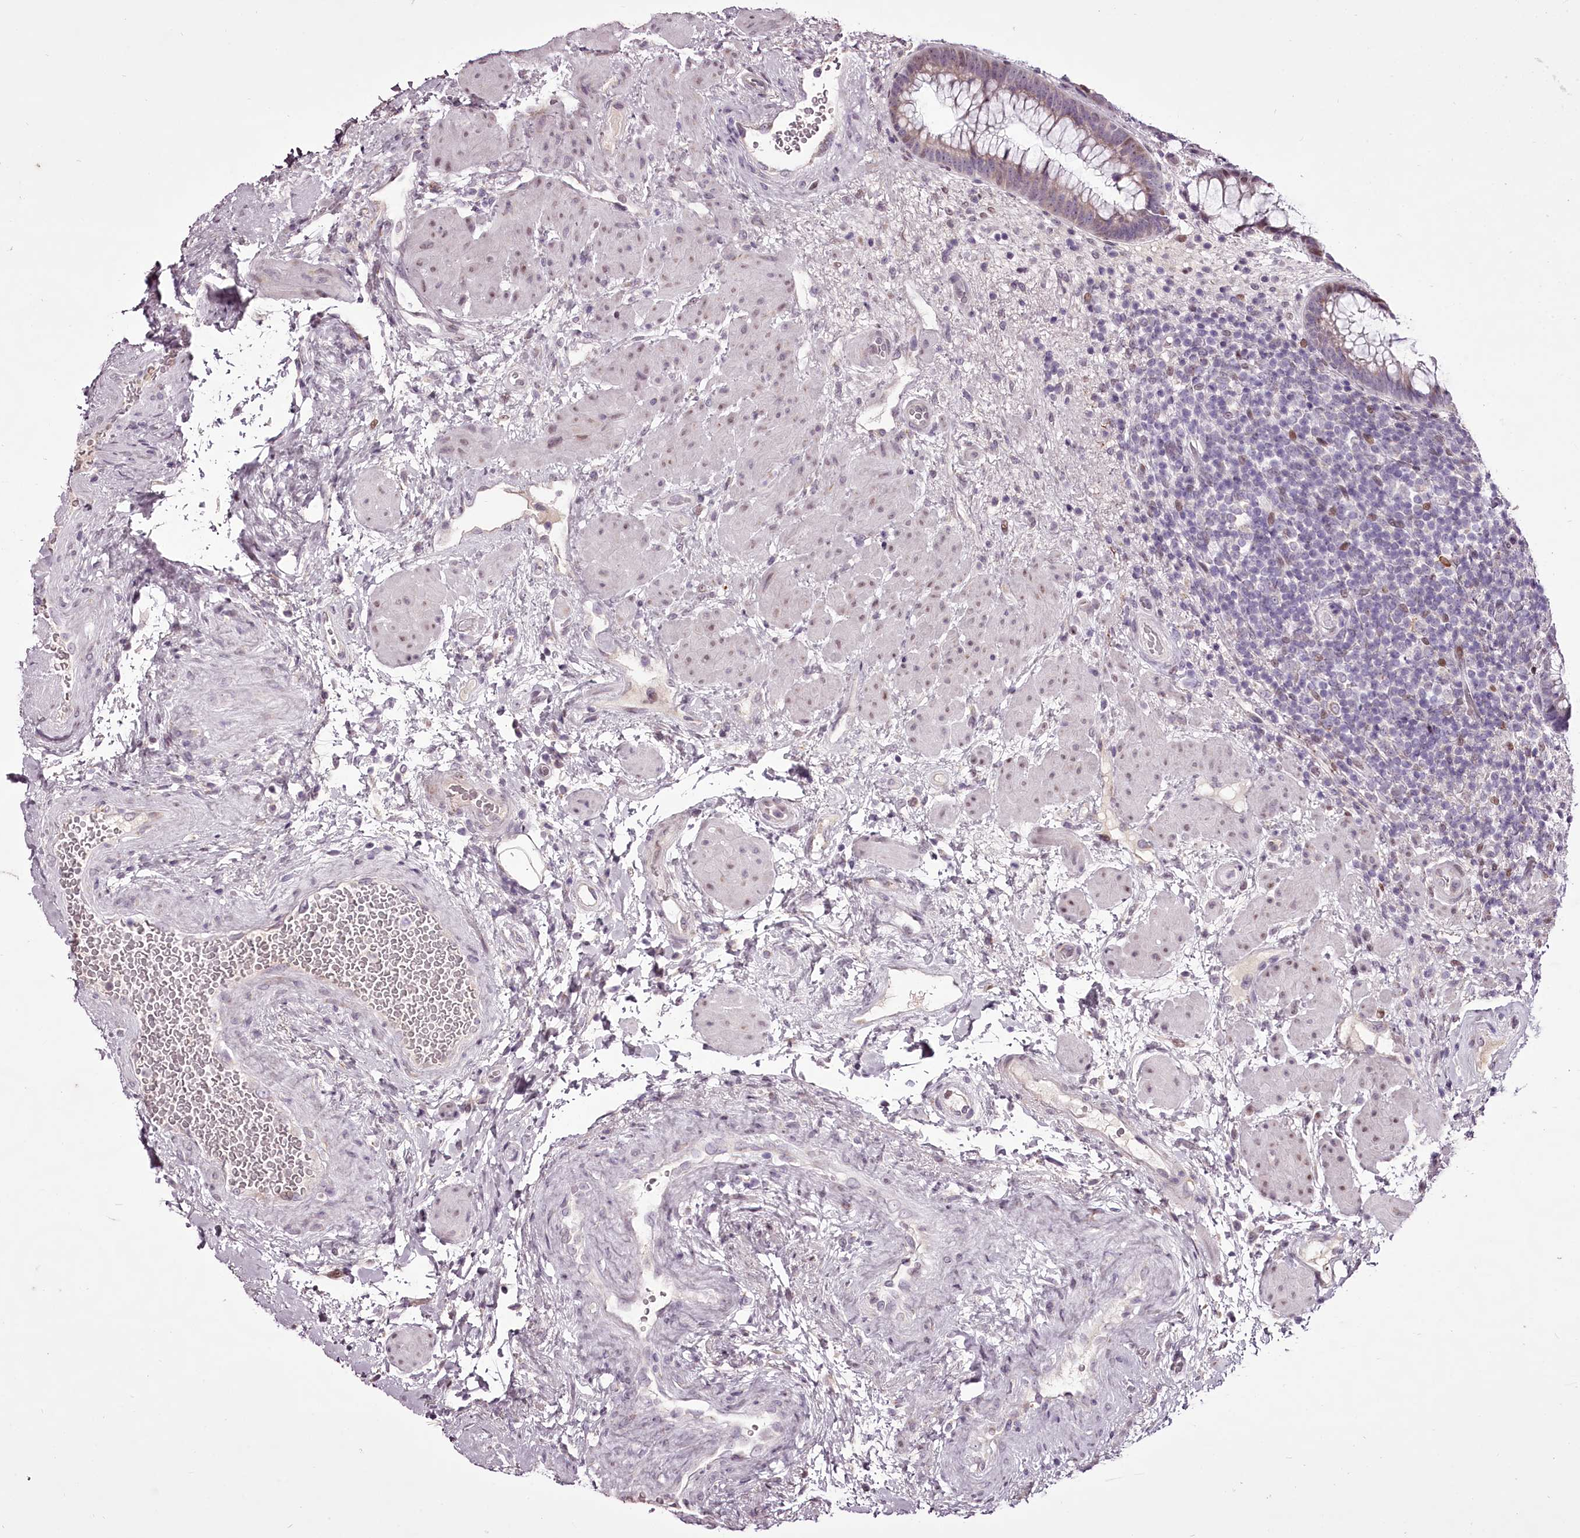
{"staining": {"intensity": "moderate", "quantity": "<25%", "location": "cytoplasmic/membranous,nuclear"}, "tissue": "rectum", "cell_type": "Glandular cells", "image_type": "normal", "snomed": [{"axis": "morphology", "description": "Normal tissue, NOS"}, {"axis": "topography", "description": "Rectum"}], "caption": "Approximately <25% of glandular cells in benign human rectum exhibit moderate cytoplasmic/membranous,nuclear protein positivity as visualized by brown immunohistochemical staining.", "gene": "C1orf56", "patient": {"sex": "male", "age": 51}}